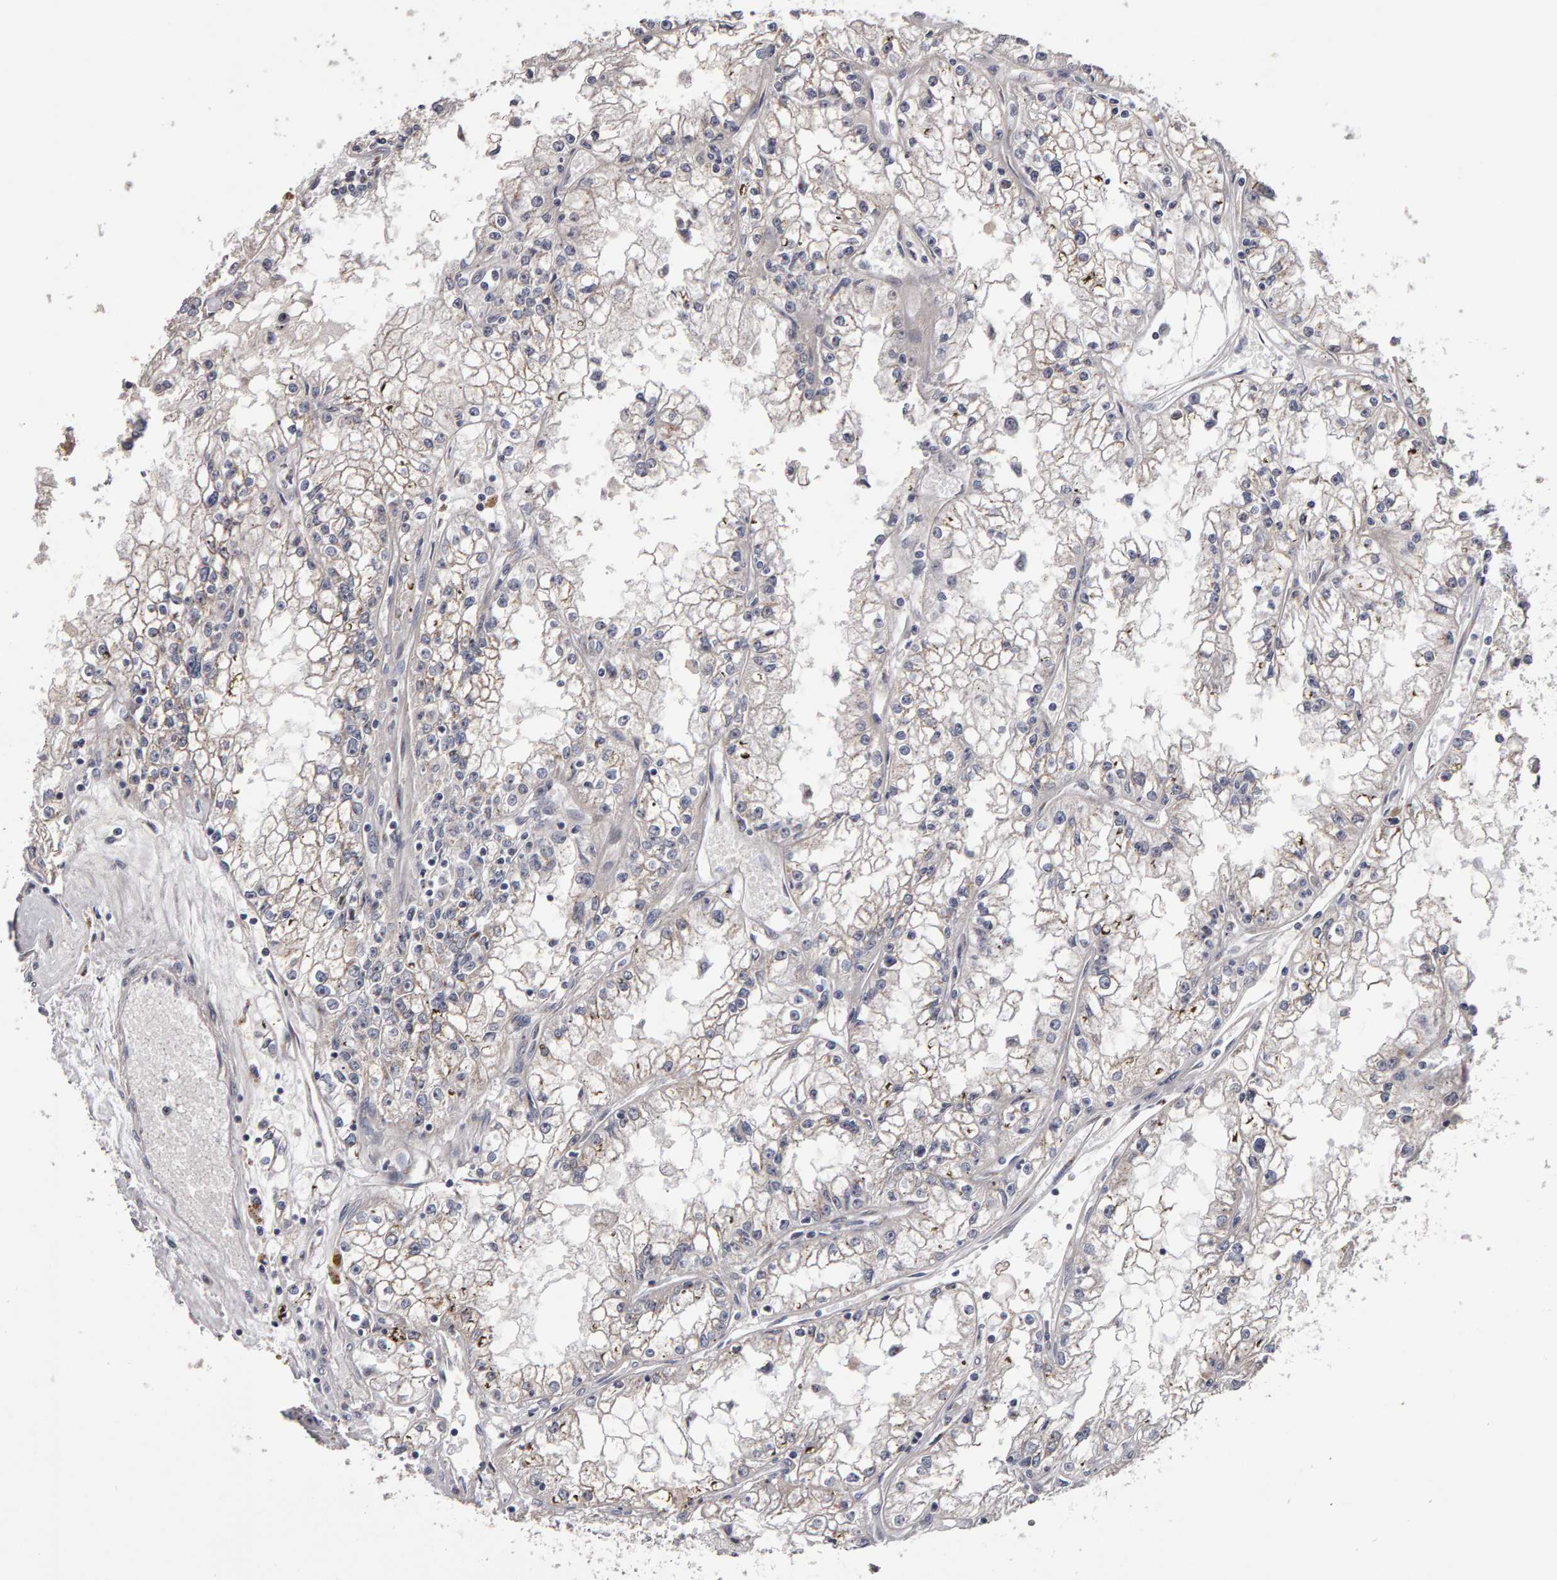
{"staining": {"intensity": "negative", "quantity": "none", "location": "none"}, "tissue": "renal cancer", "cell_type": "Tumor cells", "image_type": "cancer", "snomed": [{"axis": "morphology", "description": "Adenocarcinoma, NOS"}, {"axis": "topography", "description": "Kidney"}], "caption": "IHC of human renal adenocarcinoma reveals no expression in tumor cells.", "gene": "CANT1", "patient": {"sex": "male", "age": 56}}